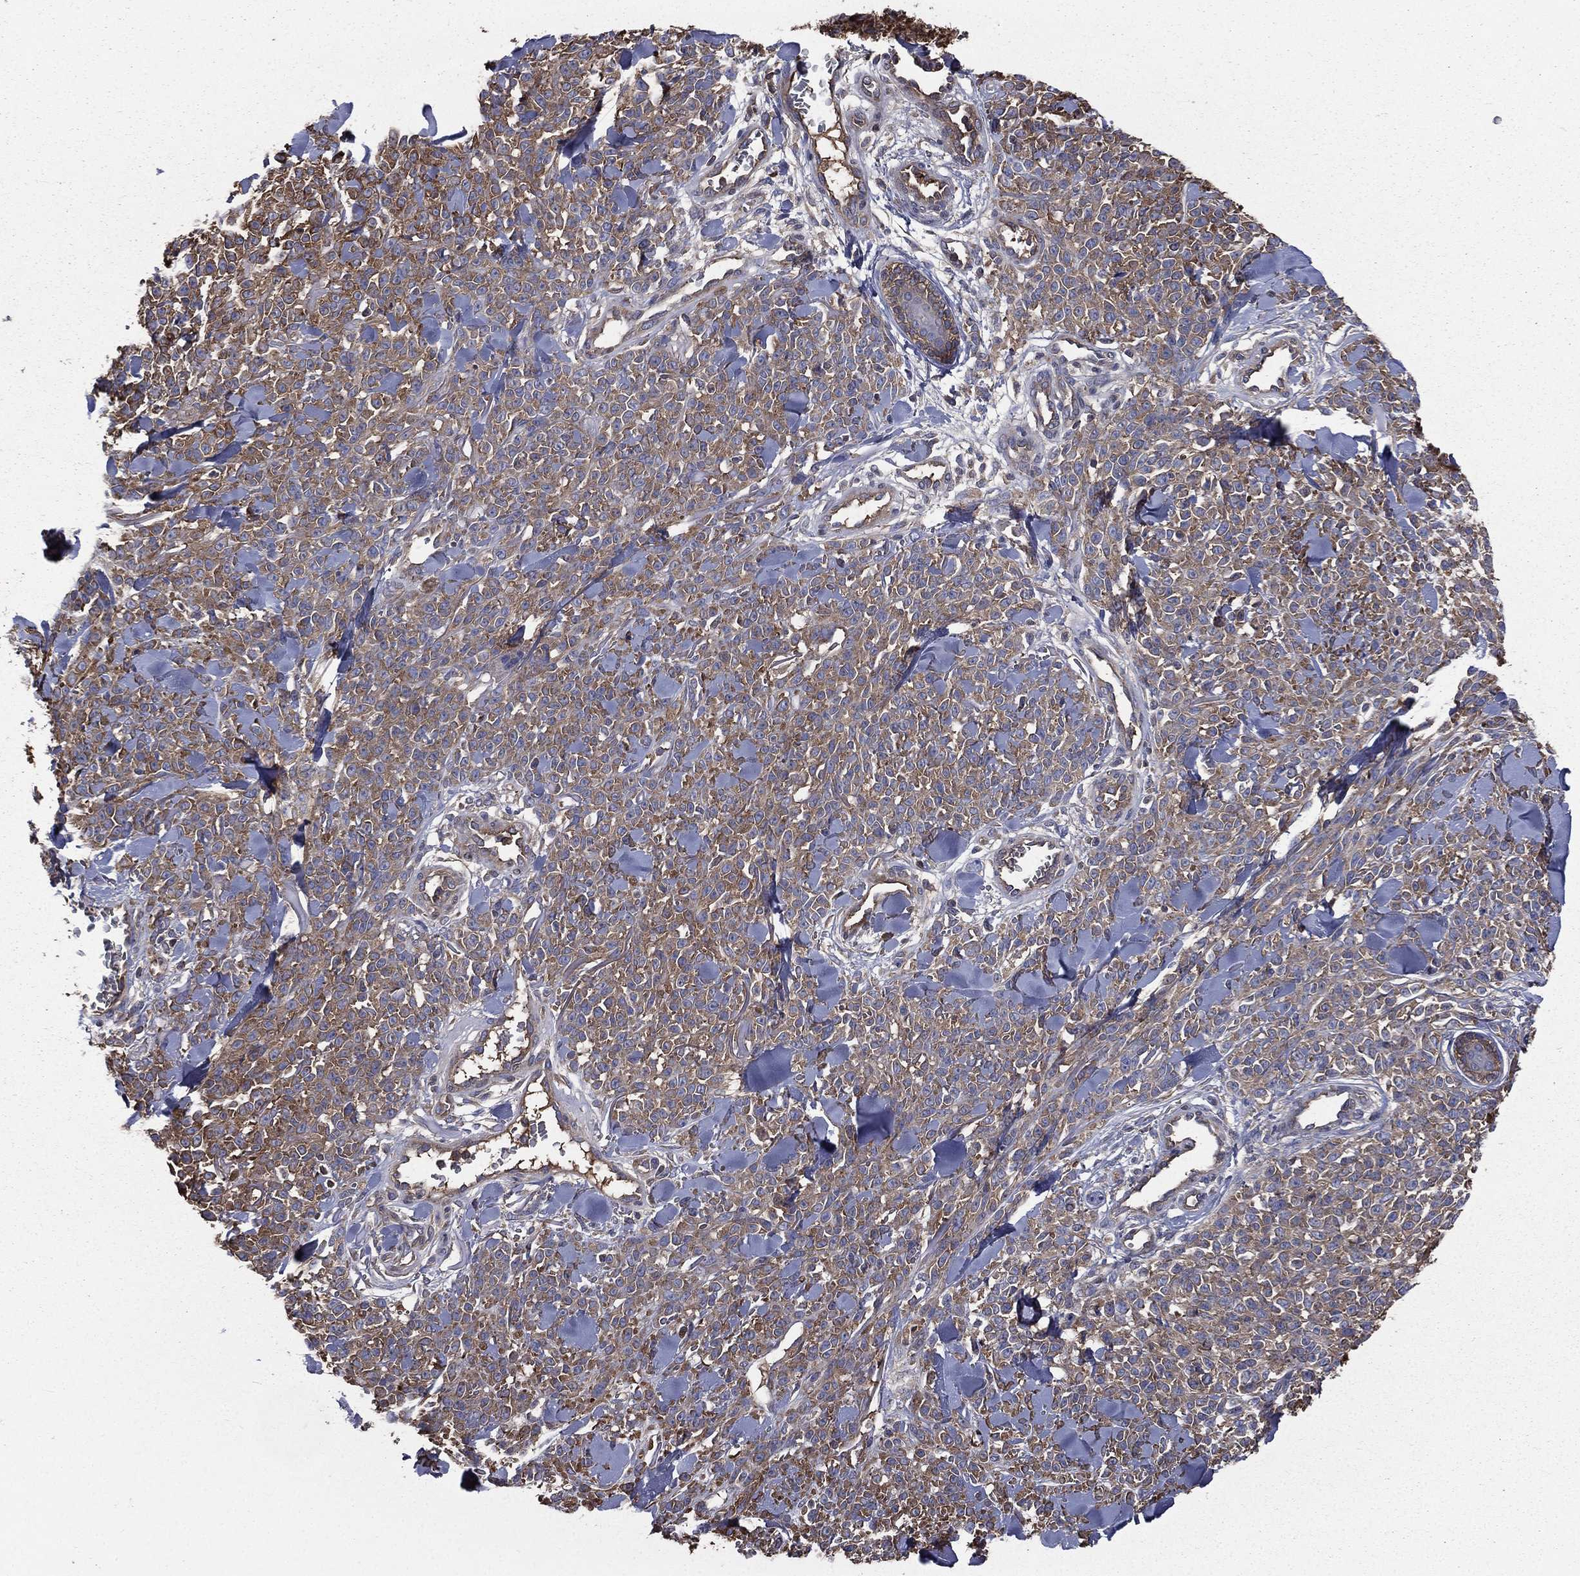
{"staining": {"intensity": "moderate", "quantity": ">75%", "location": "cytoplasmic/membranous"}, "tissue": "melanoma", "cell_type": "Tumor cells", "image_type": "cancer", "snomed": [{"axis": "morphology", "description": "Malignant melanoma, NOS"}, {"axis": "topography", "description": "Skin"}, {"axis": "topography", "description": "Skin of trunk"}], "caption": "This photomicrograph displays immunohistochemistry staining of malignant melanoma, with medium moderate cytoplasmic/membranous positivity in approximately >75% of tumor cells.", "gene": "SARS1", "patient": {"sex": "male", "age": 74}}